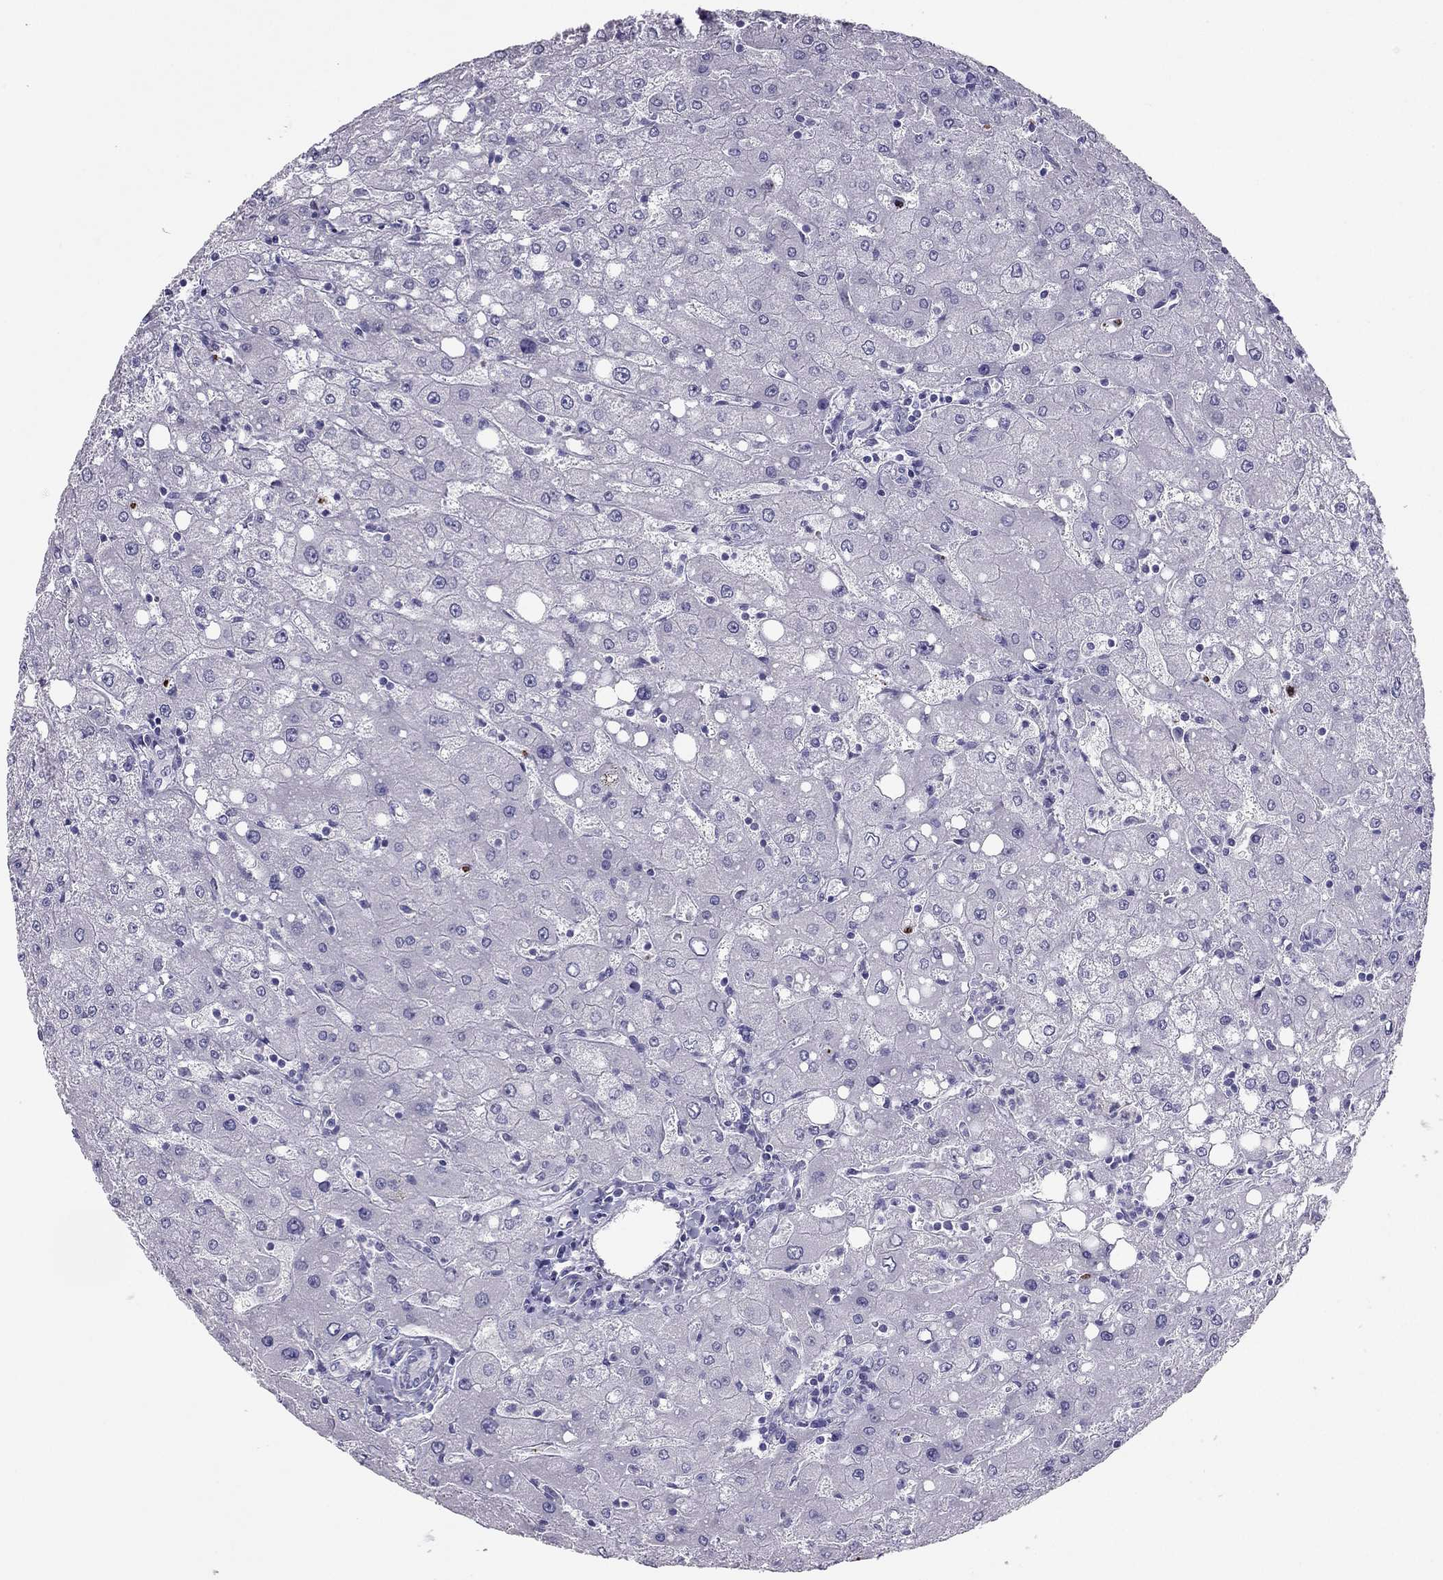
{"staining": {"intensity": "negative", "quantity": "none", "location": "none"}, "tissue": "liver", "cell_type": "Cholangiocytes", "image_type": "normal", "snomed": [{"axis": "morphology", "description": "Normal tissue, NOS"}, {"axis": "topography", "description": "Liver"}], "caption": "This is an IHC histopathology image of normal liver. There is no positivity in cholangiocytes.", "gene": "PDE6A", "patient": {"sex": "female", "age": 53}}